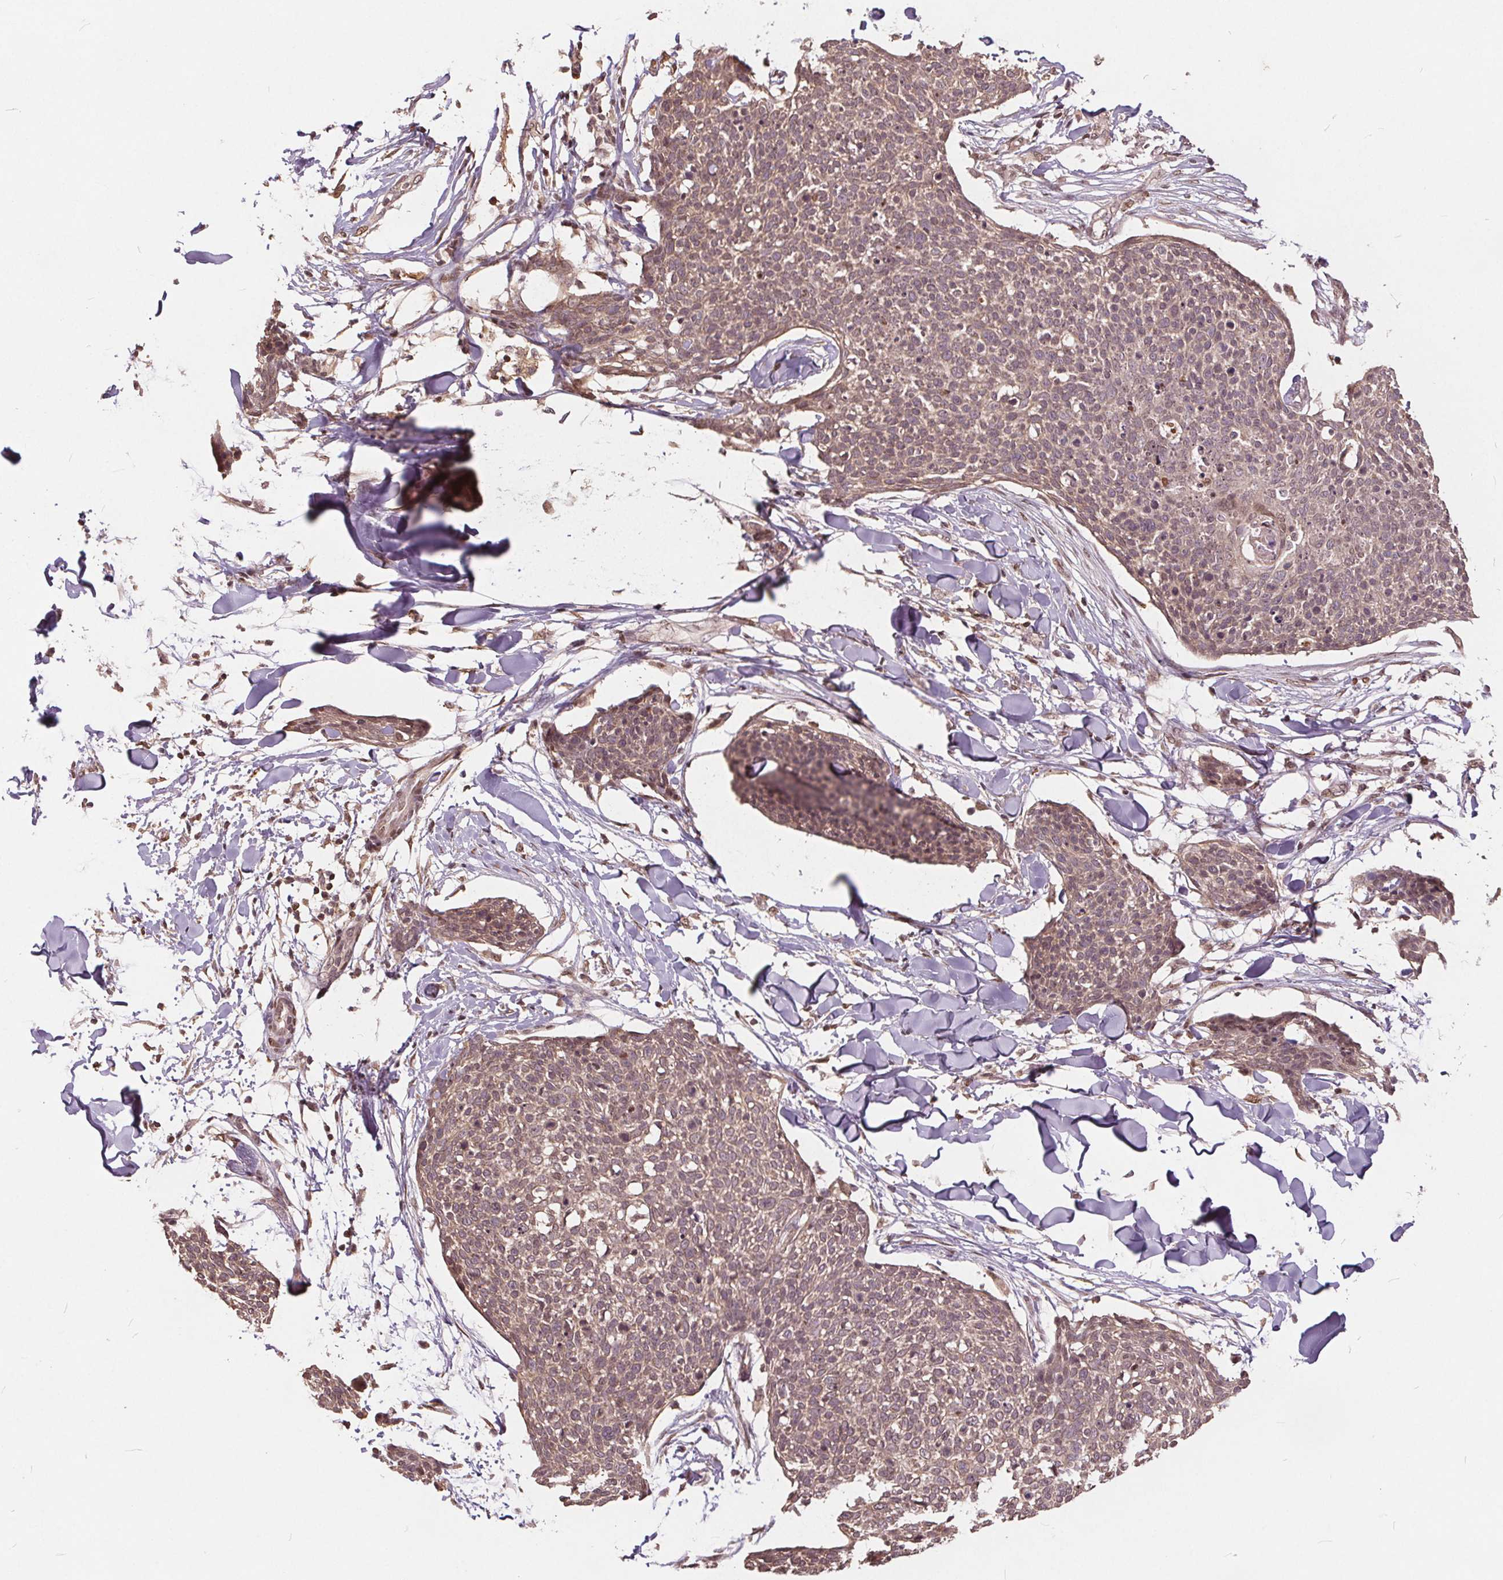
{"staining": {"intensity": "weak", "quantity": ">75%", "location": "cytoplasmic/membranous,nuclear"}, "tissue": "skin cancer", "cell_type": "Tumor cells", "image_type": "cancer", "snomed": [{"axis": "morphology", "description": "Squamous cell carcinoma, NOS"}, {"axis": "topography", "description": "Skin"}, {"axis": "topography", "description": "Vulva"}], "caption": "This is a micrograph of immunohistochemistry (IHC) staining of squamous cell carcinoma (skin), which shows weak positivity in the cytoplasmic/membranous and nuclear of tumor cells.", "gene": "HIF1AN", "patient": {"sex": "female", "age": 75}}